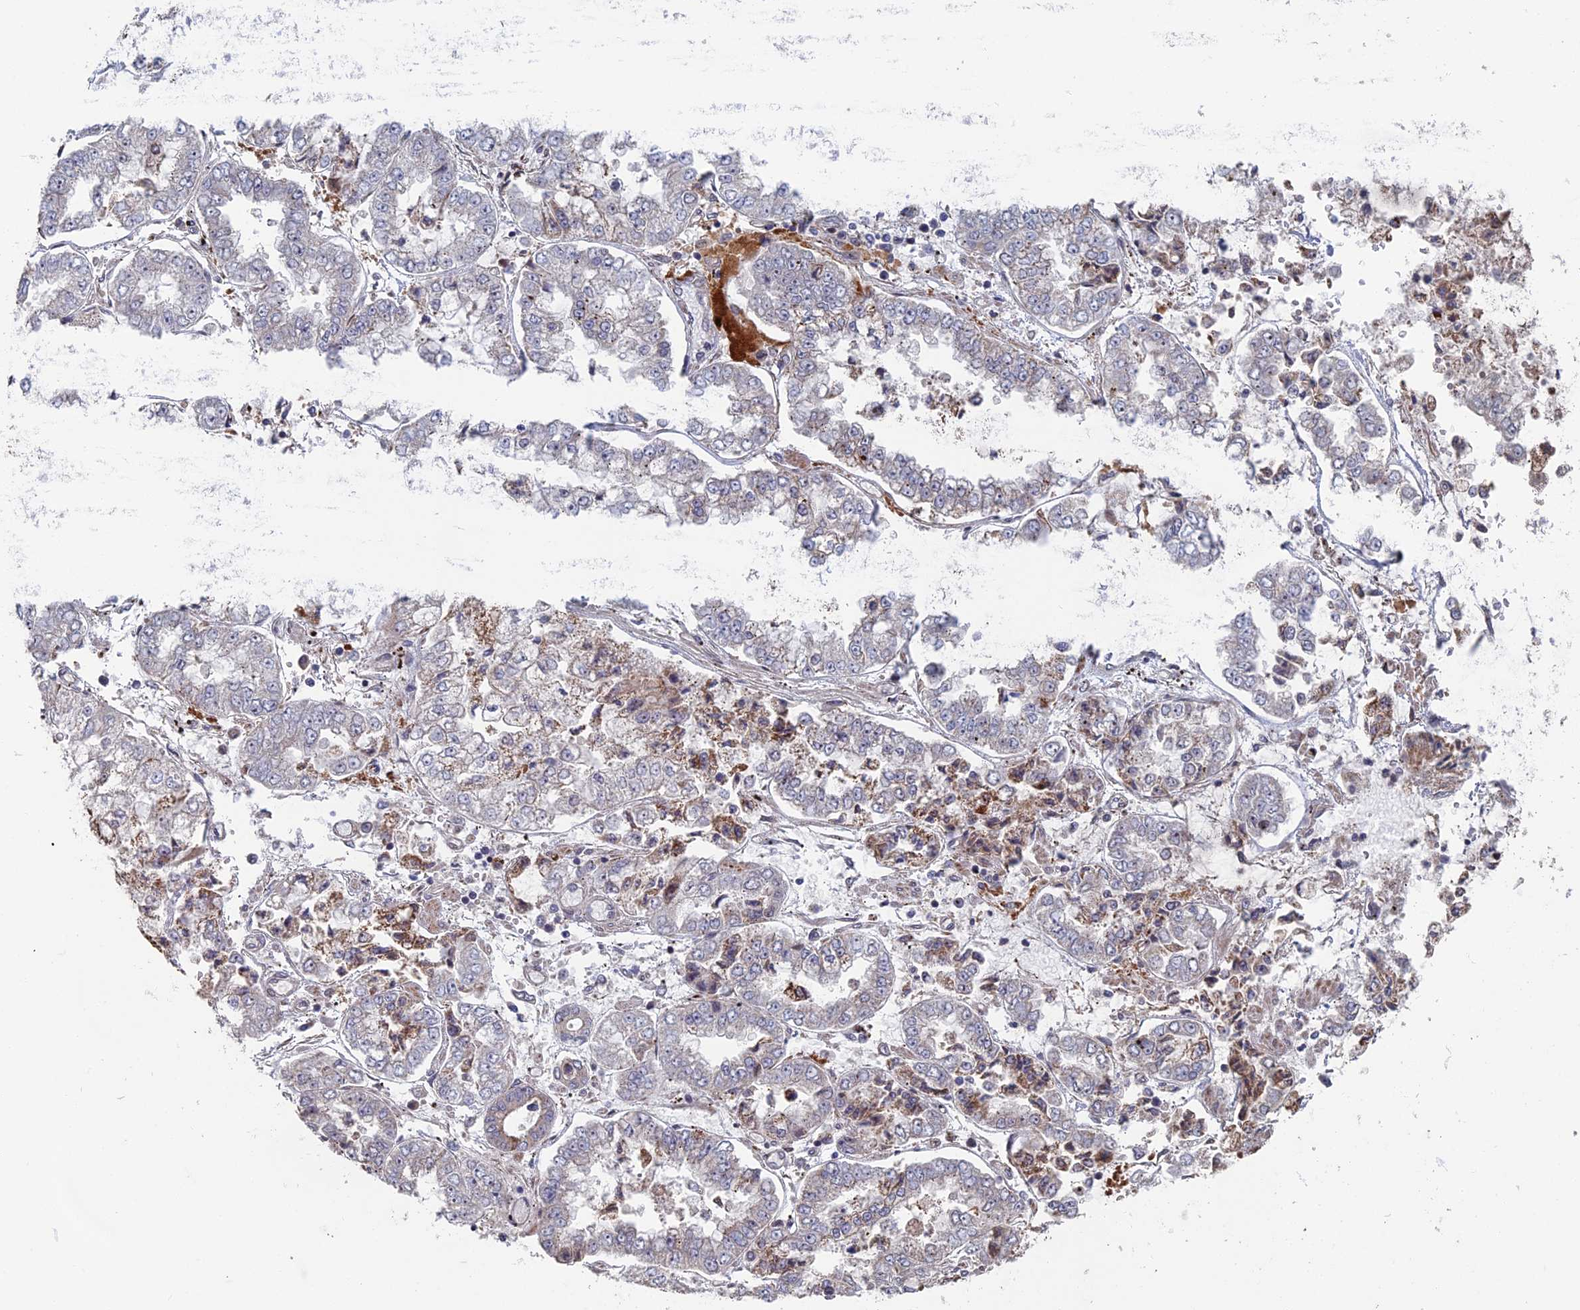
{"staining": {"intensity": "moderate", "quantity": "<25%", "location": "cytoplasmic/membranous"}, "tissue": "stomach cancer", "cell_type": "Tumor cells", "image_type": "cancer", "snomed": [{"axis": "morphology", "description": "Adenocarcinoma, NOS"}, {"axis": "topography", "description": "Stomach"}], "caption": "About <25% of tumor cells in stomach adenocarcinoma display moderate cytoplasmic/membranous protein expression as visualized by brown immunohistochemical staining.", "gene": "GTF2IRD1", "patient": {"sex": "male", "age": 76}}